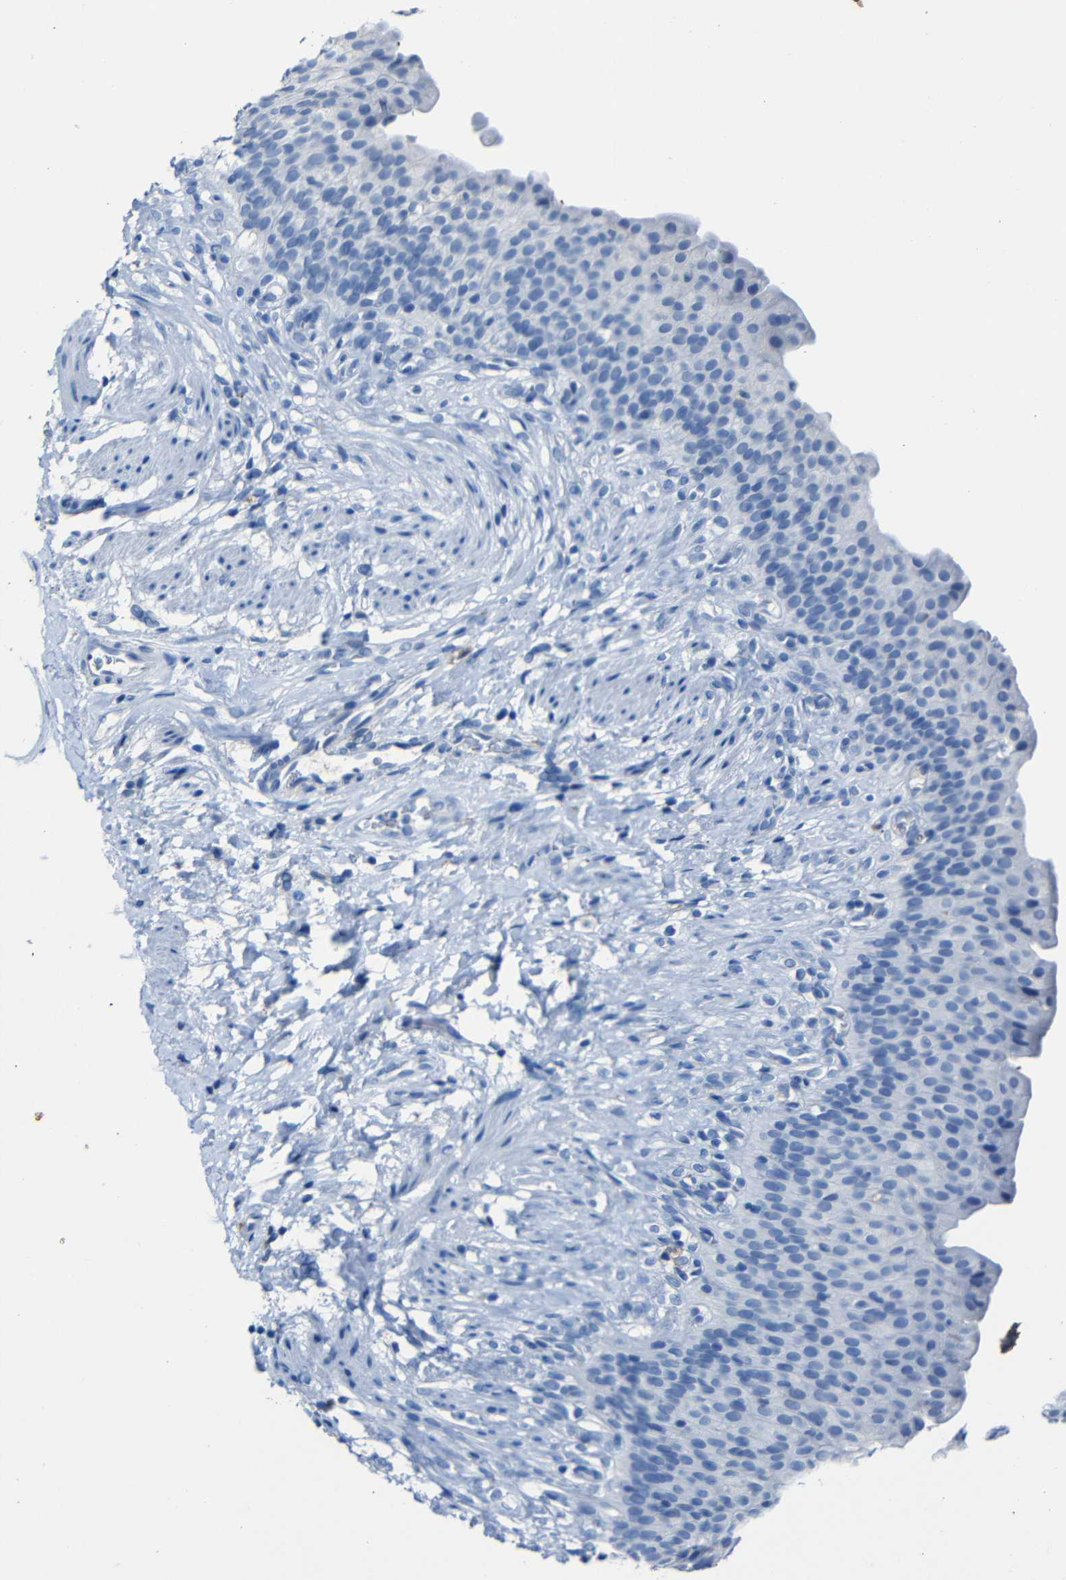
{"staining": {"intensity": "negative", "quantity": "none", "location": "none"}, "tissue": "urinary bladder", "cell_type": "Urothelial cells", "image_type": "normal", "snomed": [{"axis": "morphology", "description": "Normal tissue, NOS"}, {"axis": "topography", "description": "Urinary bladder"}], "caption": "Urothelial cells are negative for brown protein staining in benign urinary bladder. The staining was performed using DAB to visualize the protein expression in brown, while the nuclei were stained in blue with hematoxylin (Magnification: 20x).", "gene": "CLDN11", "patient": {"sex": "female", "age": 79}}